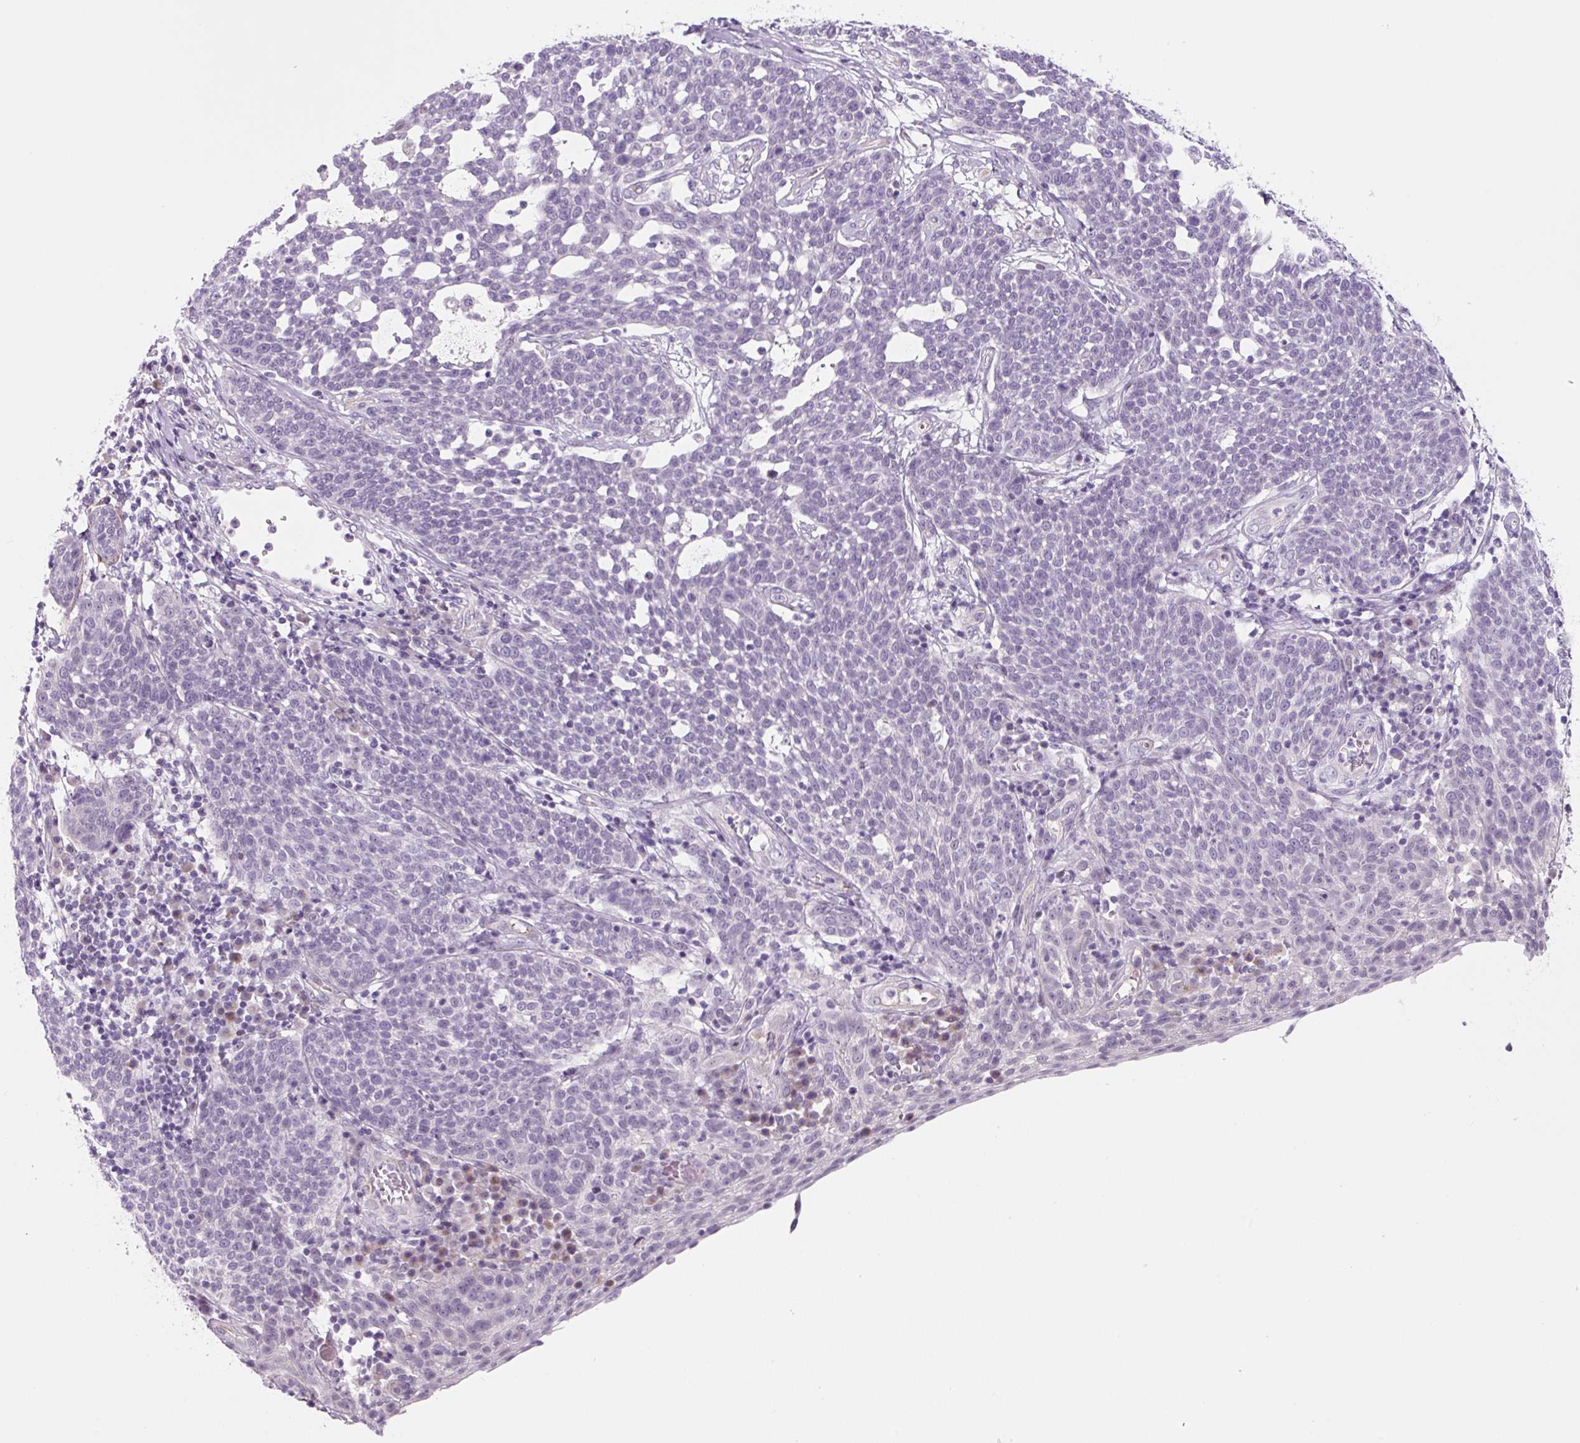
{"staining": {"intensity": "negative", "quantity": "none", "location": "none"}, "tissue": "cervical cancer", "cell_type": "Tumor cells", "image_type": "cancer", "snomed": [{"axis": "morphology", "description": "Squamous cell carcinoma, NOS"}, {"axis": "topography", "description": "Cervix"}], "caption": "Tumor cells show no significant staining in cervical cancer. (Immunohistochemistry, brightfield microscopy, high magnification).", "gene": "CCL25", "patient": {"sex": "female", "age": 34}}